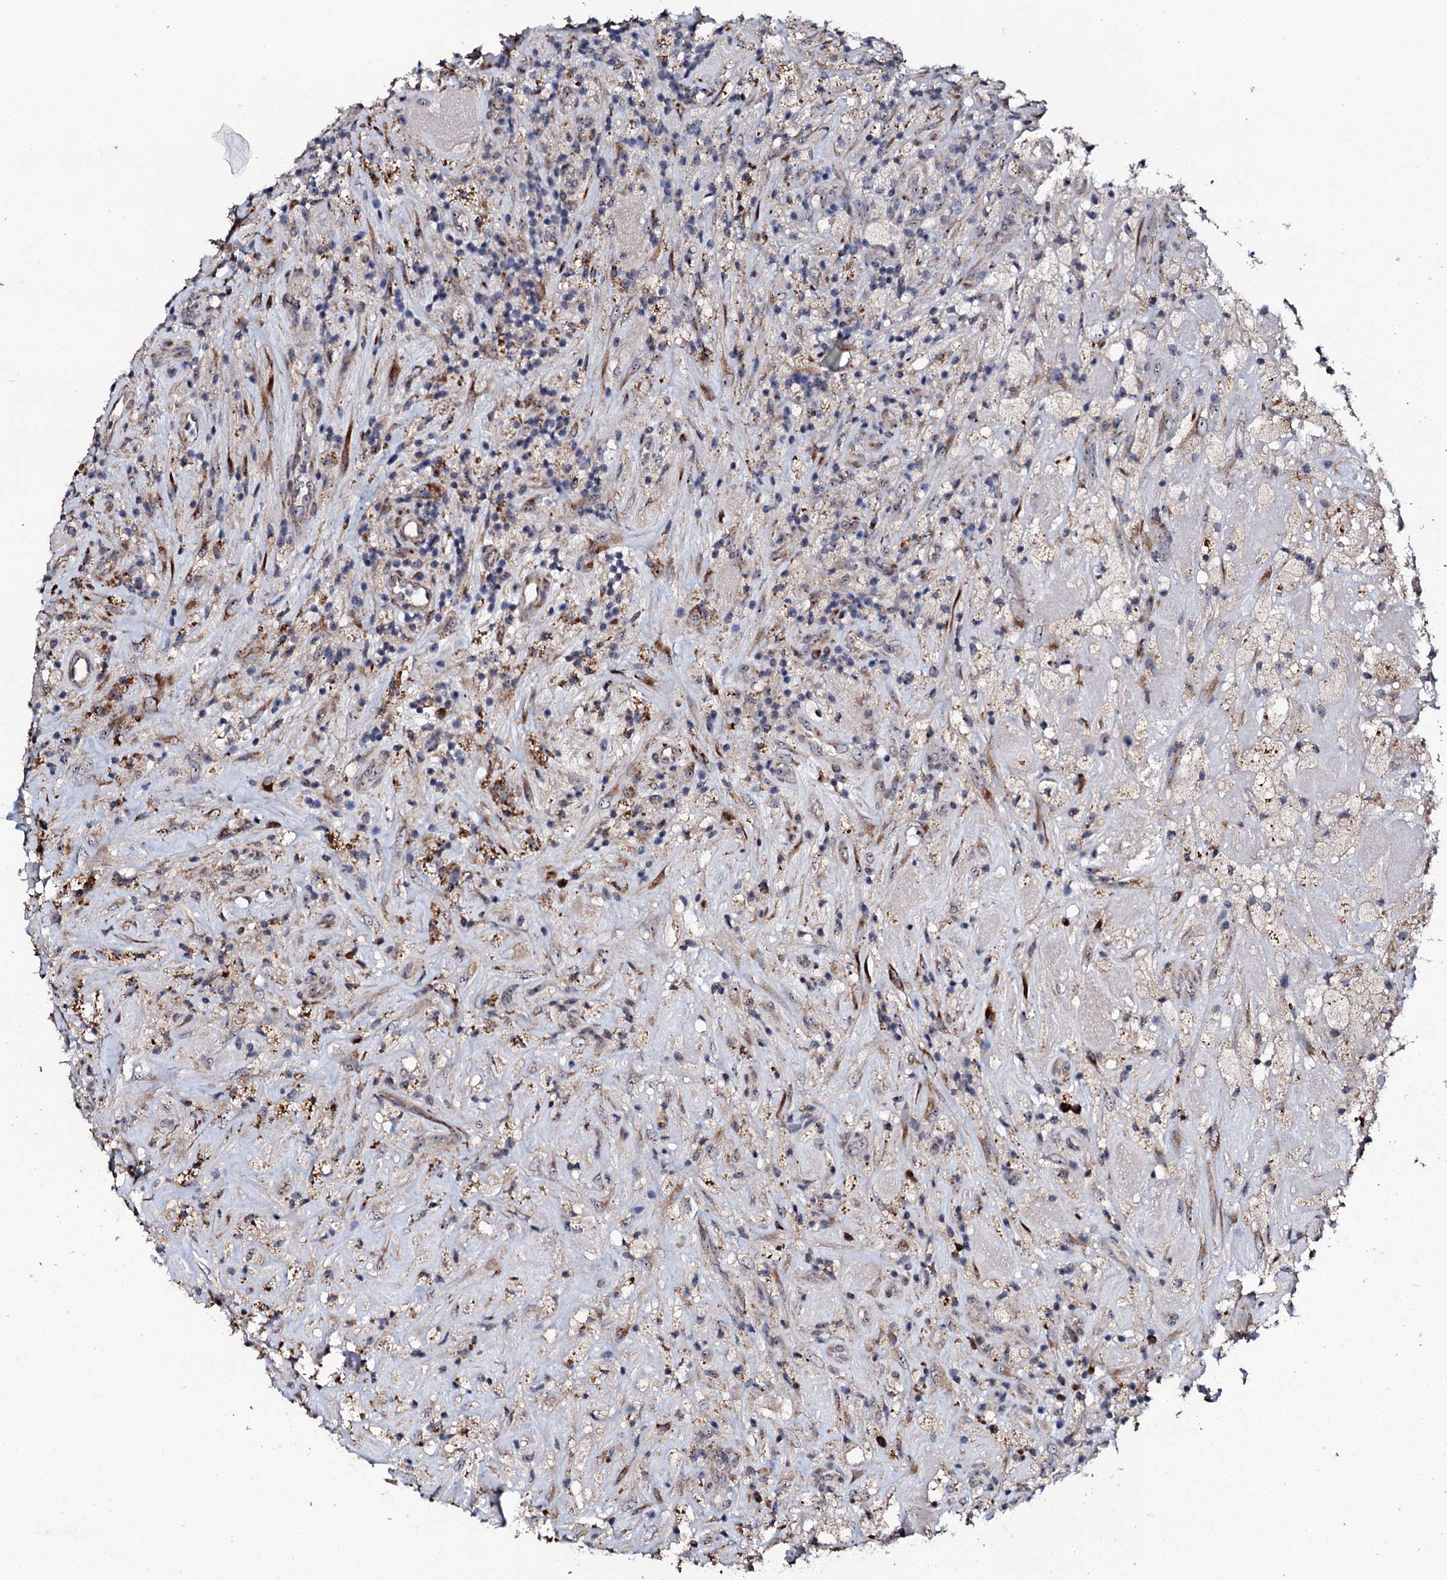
{"staining": {"intensity": "negative", "quantity": "none", "location": "none"}, "tissue": "glioma", "cell_type": "Tumor cells", "image_type": "cancer", "snomed": [{"axis": "morphology", "description": "Glioma, malignant, High grade"}, {"axis": "topography", "description": "Brain"}], "caption": "This is an immunohistochemistry (IHC) micrograph of glioma. There is no expression in tumor cells.", "gene": "FAM111A", "patient": {"sex": "male", "age": 69}}